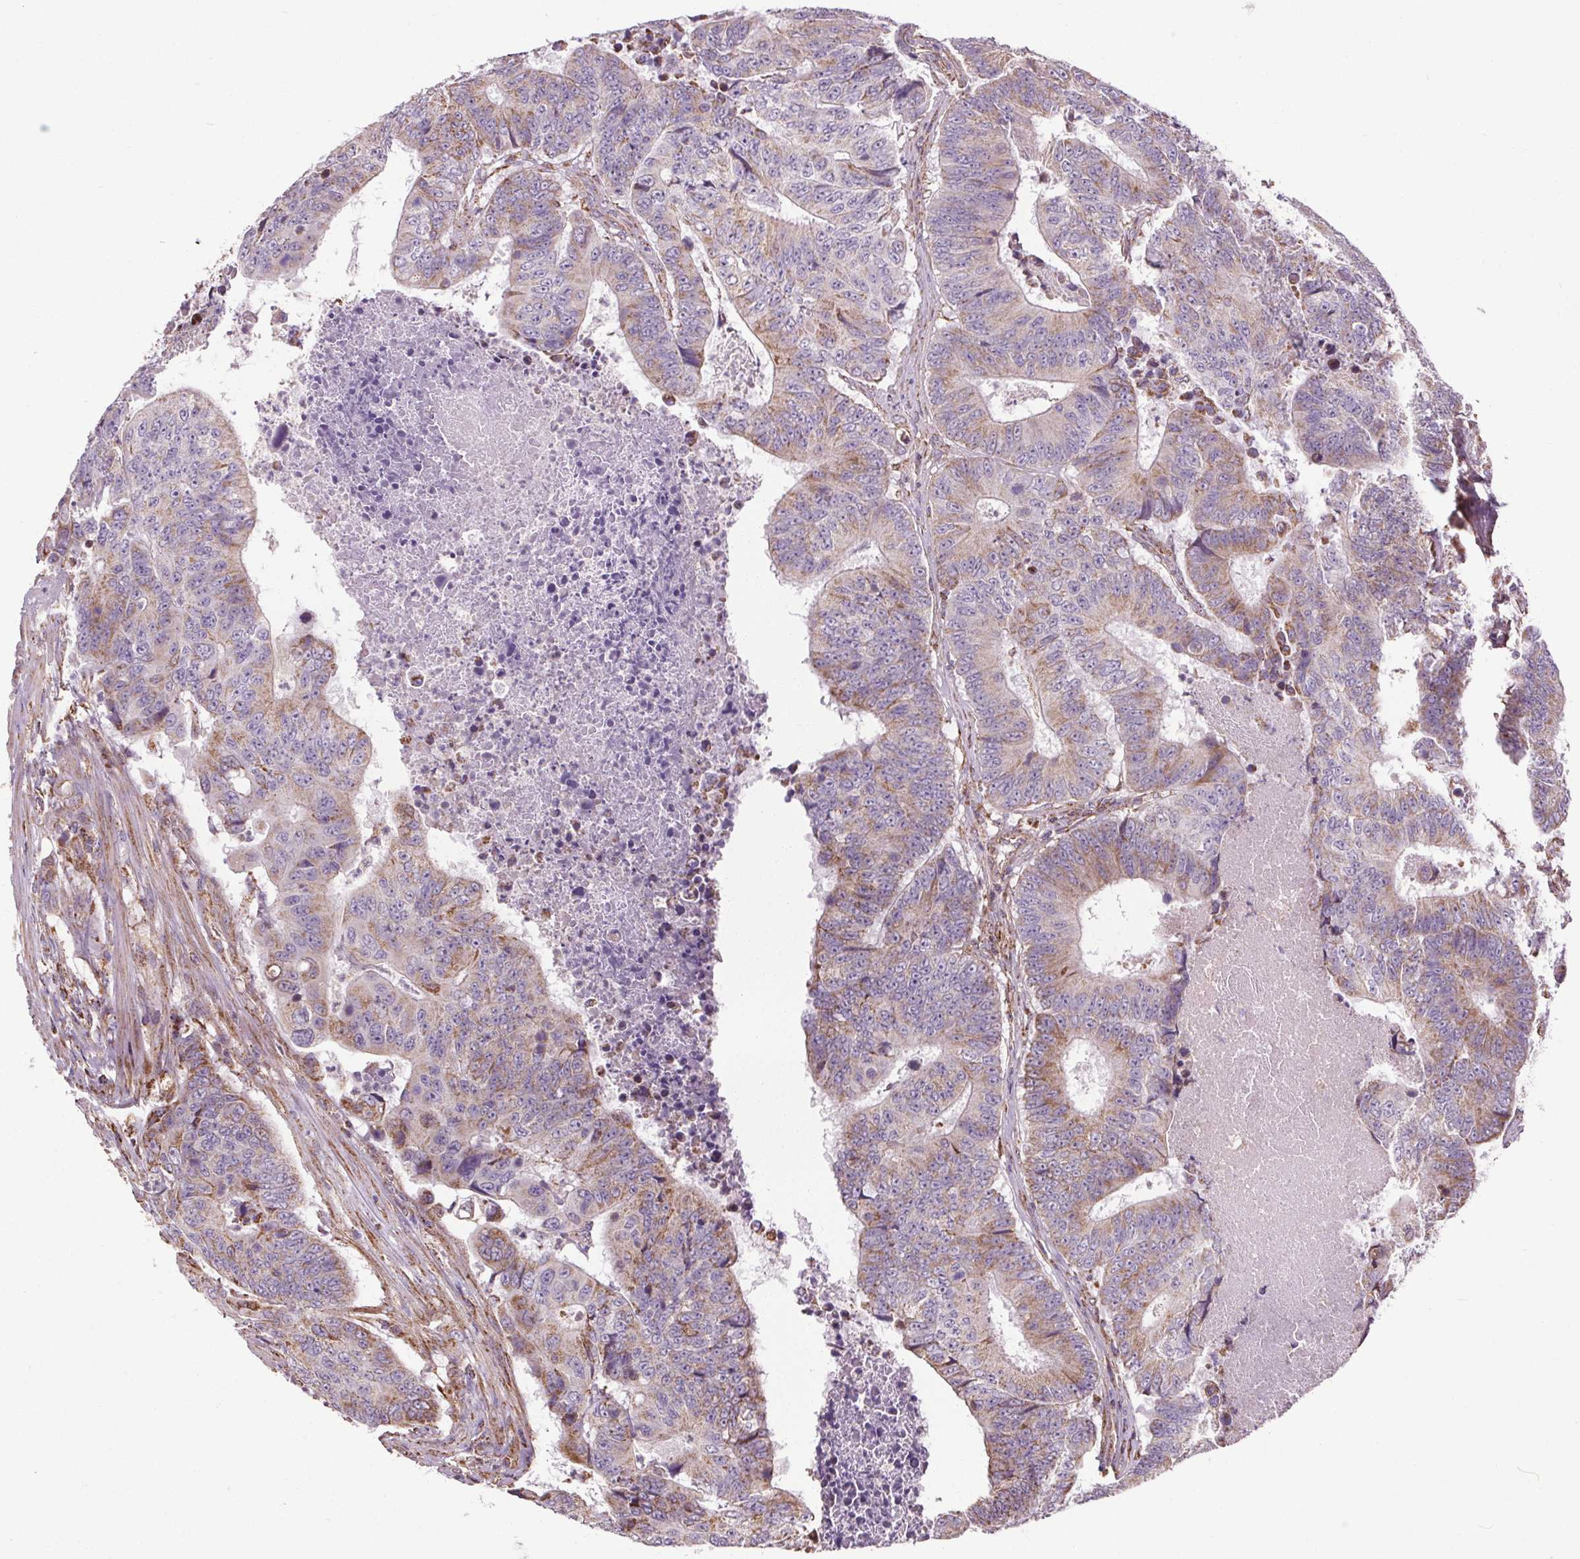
{"staining": {"intensity": "moderate", "quantity": "<25%", "location": "cytoplasmic/membranous"}, "tissue": "colorectal cancer", "cell_type": "Tumor cells", "image_type": "cancer", "snomed": [{"axis": "morphology", "description": "Adenocarcinoma, NOS"}, {"axis": "topography", "description": "Colon"}], "caption": "DAB immunohistochemical staining of human colorectal cancer (adenocarcinoma) reveals moderate cytoplasmic/membranous protein expression in approximately <25% of tumor cells.", "gene": "ZNF548", "patient": {"sex": "female", "age": 48}}